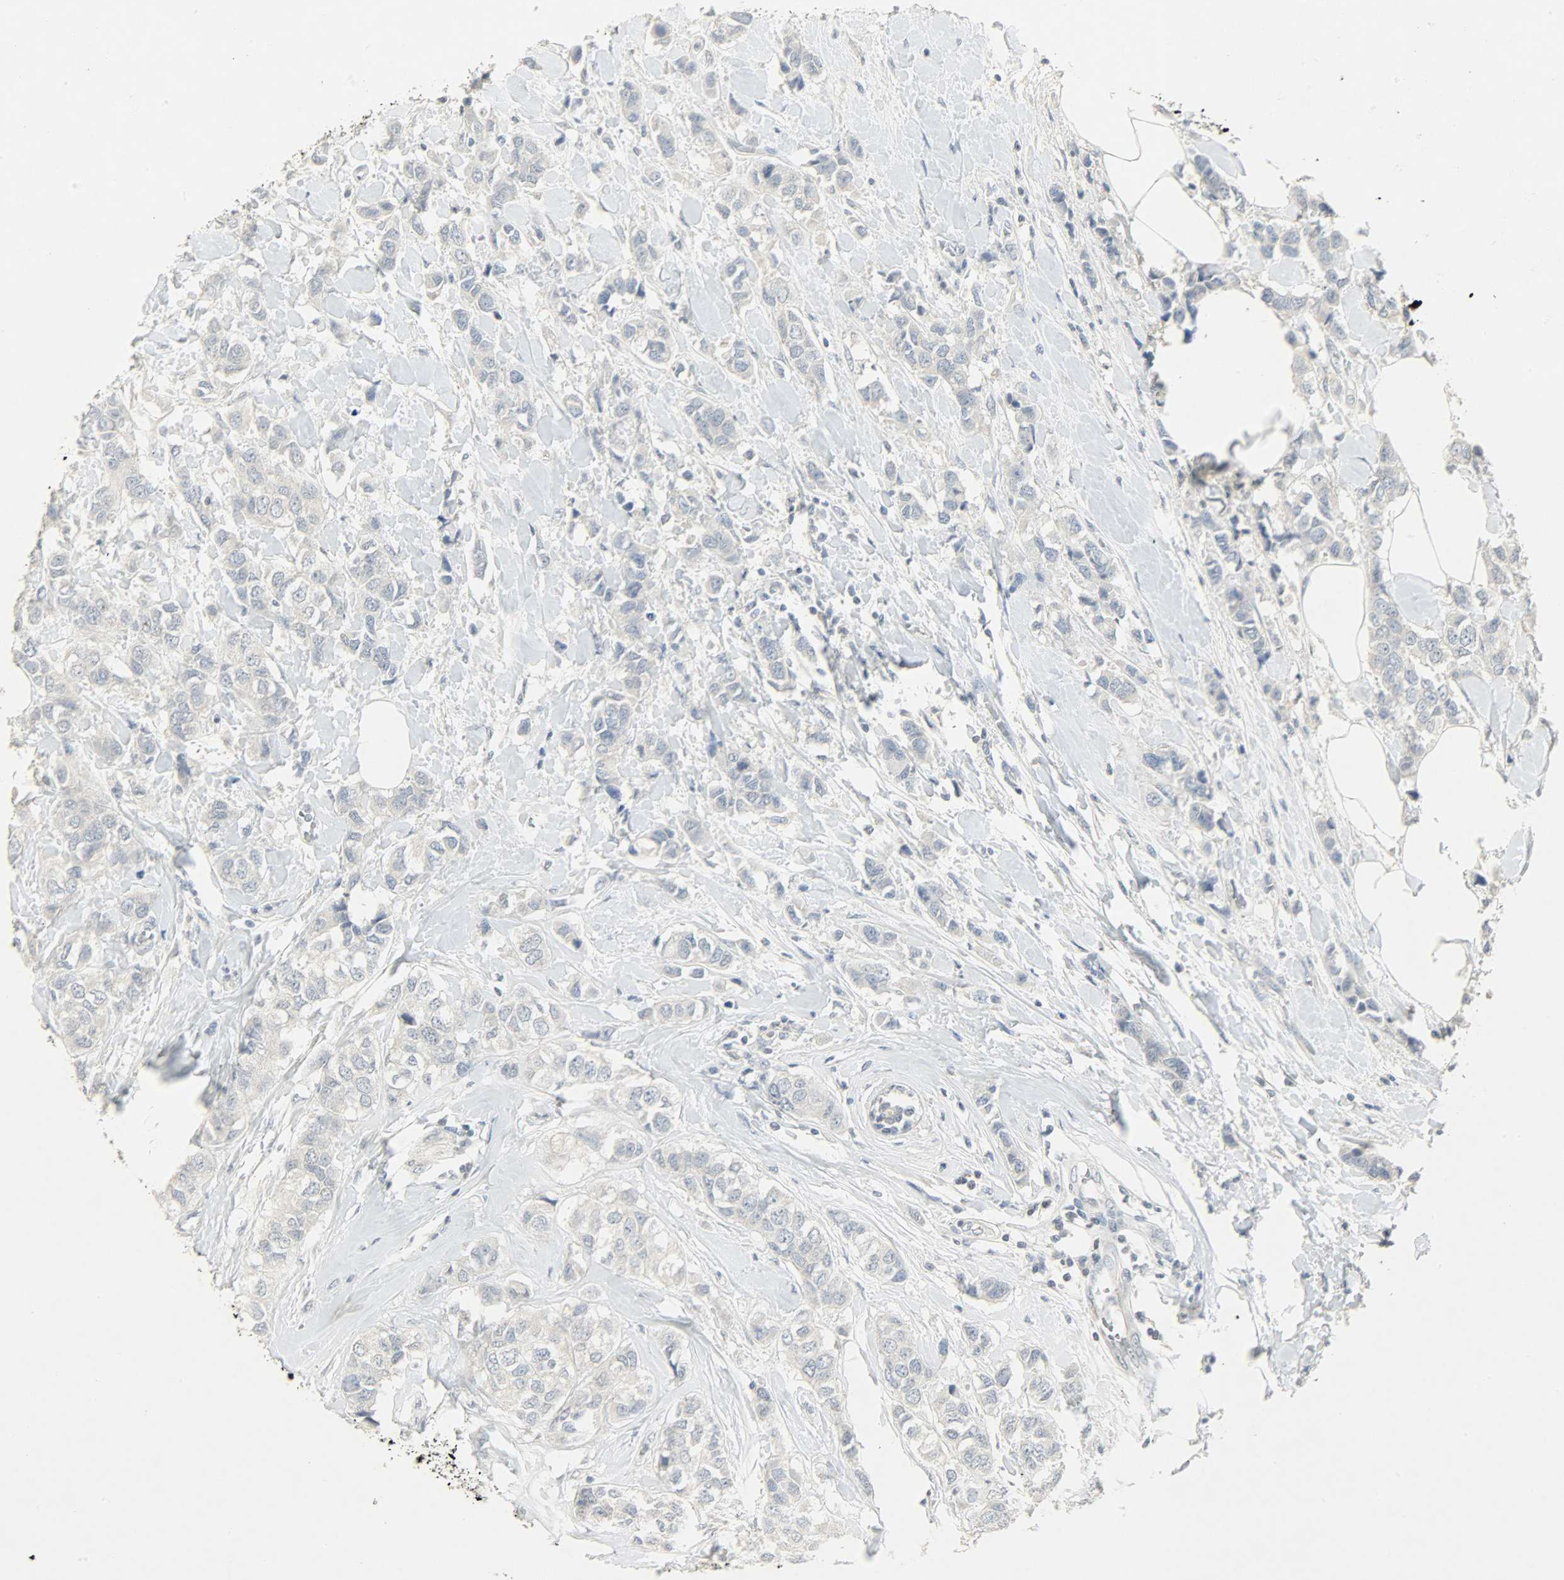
{"staining": {"intensity": "negative", "quantity": "none", "location": "none"}, "tissue": "breast cancer", "cell_type": "Tumor cells", "image_type": "cancer", "snomed": [{"axis": "morphology", "description": "Duct carcinoma"}, {"axis": "topography", "description": "Breast"}], "caption": "Tumor cells show no significant positivity in infiltrating ductal carcinoma (breast).", "gene": "CAMK4", "patient": {"sex": "female", "age": 50}}